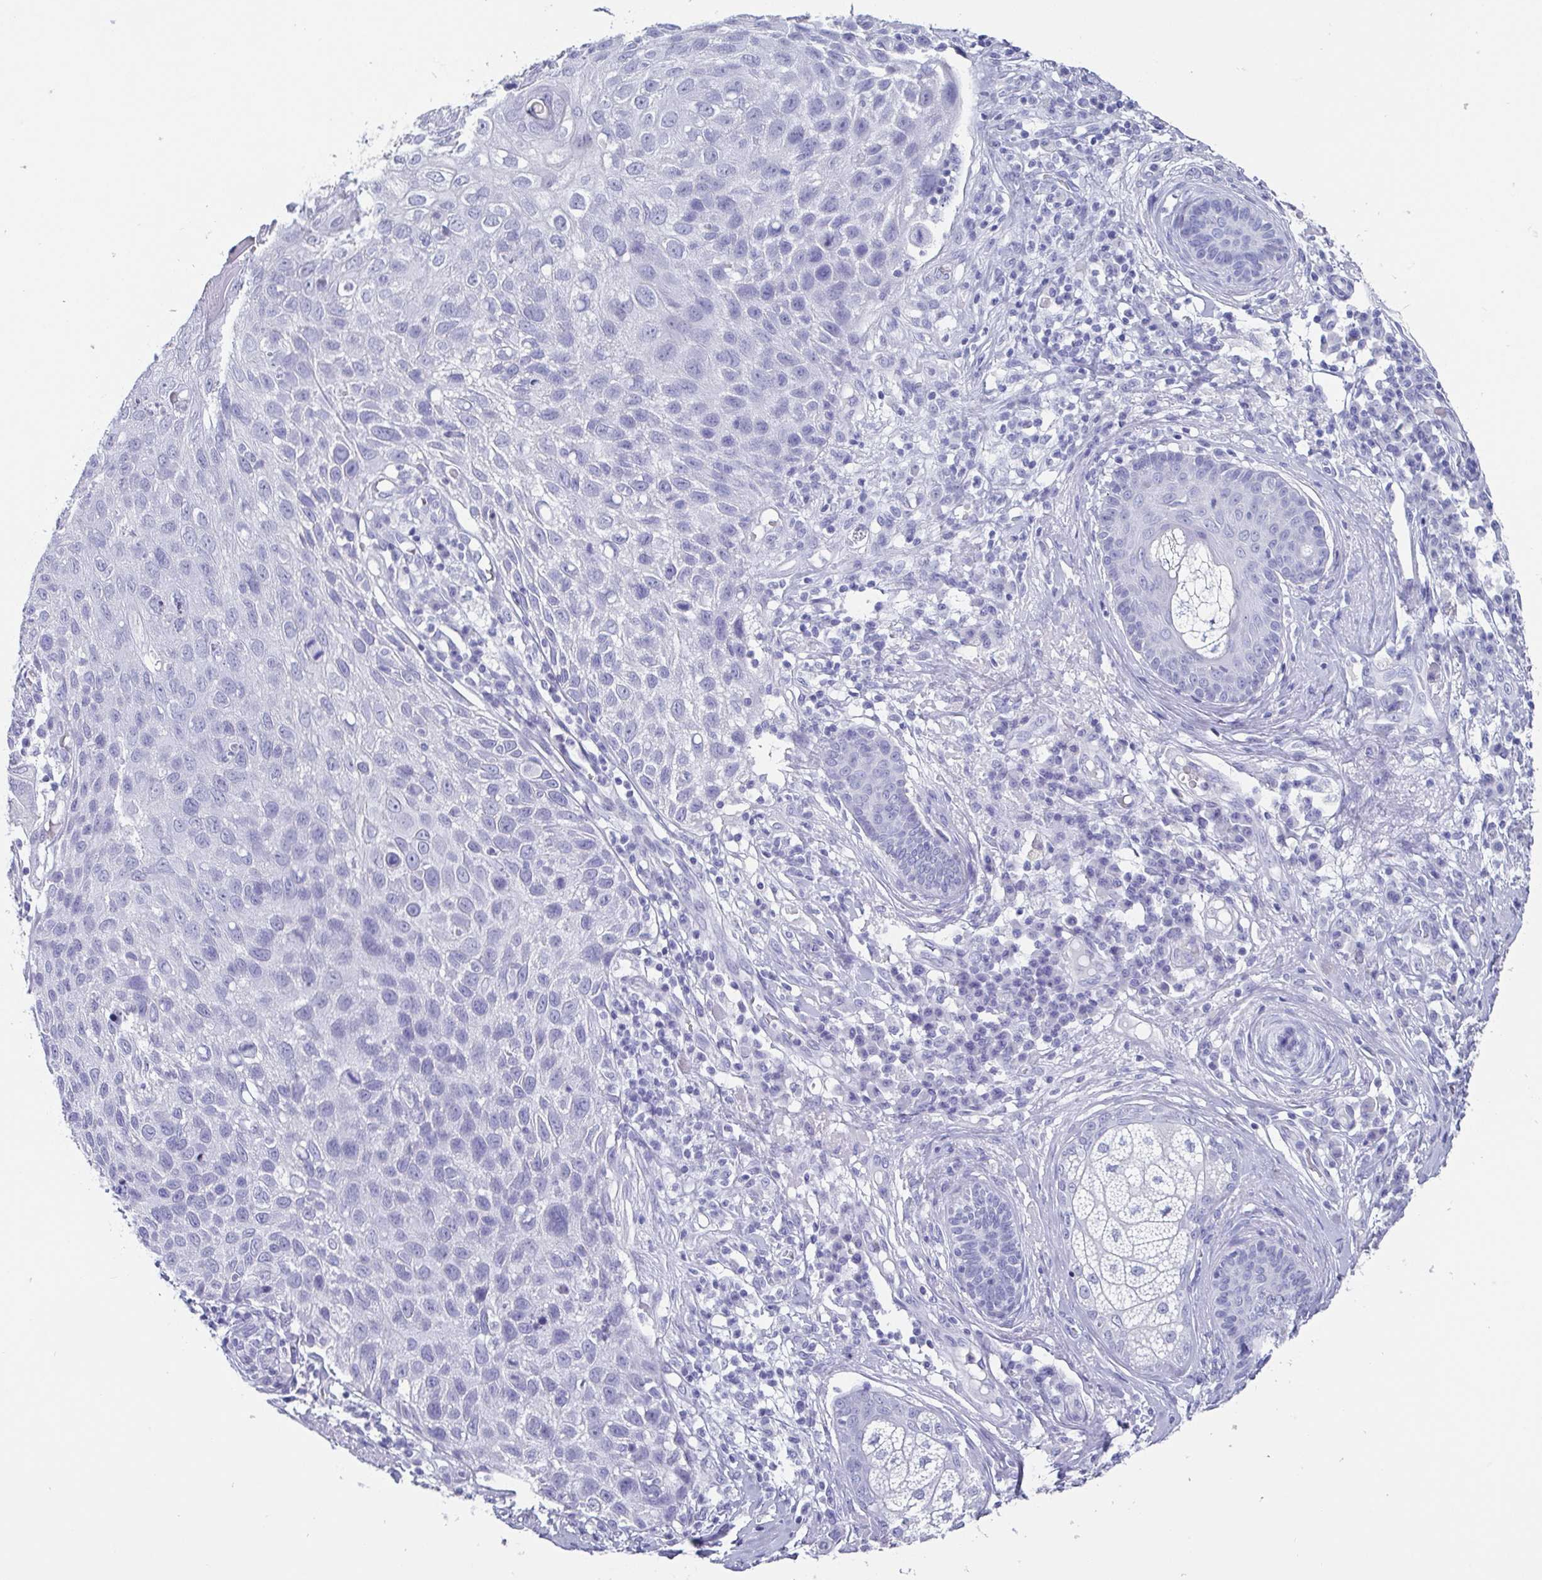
{"staining": {"intensity": "negative", "quantity": "none", "location": "none"}, "tissue": "skin cancer", "cell_type": "Tumor cells", "image_type": "cancer", "snomed": [{"axis": "morphology", "description": "Squamous cell carcinoma, NOS"}, {"axis": "topography", "description": "Skin"}], "caption": "IHC photomicrograph of squamous cell carcinoma (skin) stained for a protein (brown), which exhibits no expression in tumor cells.", "gene": "SCGN", "patient": {"sex": "female", "age": 87}}